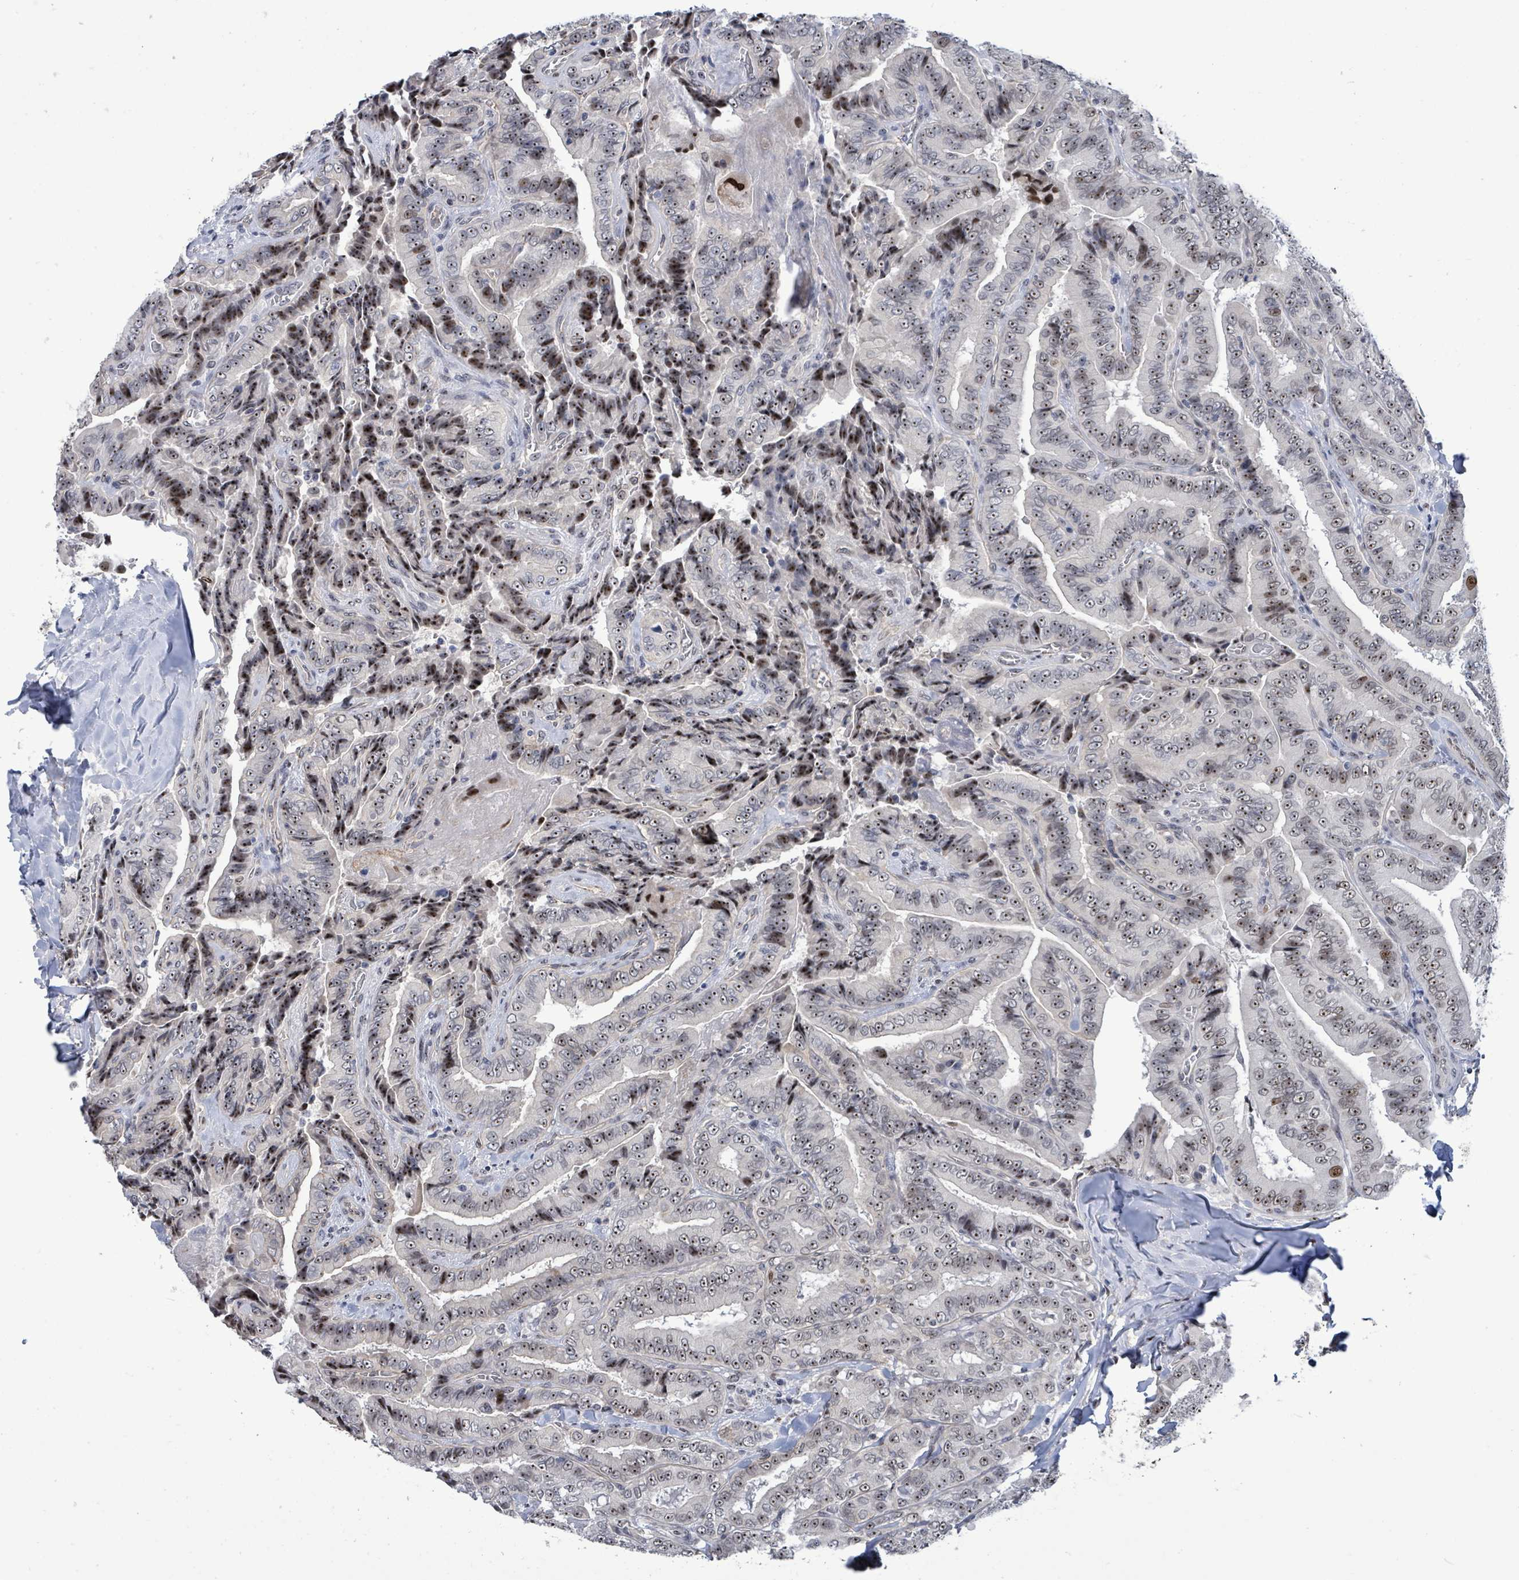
{"staining": {"intensity": "moderate", "quantity": ">75%", "location": "nuclear"}, "tissue": "thyroid cancer", "cell_type": "Tumor cells", "image_type": "cancer", "snomed": [{"axis": "morphology", "description": "Papillary adenocarcinoma, NOS"}, {"axis": "topography", "description": "Thyroid gland"}], "caption": "The histopathology image demonstrates immunohistochemical staining of thyroid cancer. There is moderate nuclear expression is seen in about >75% of tumor cells.", "gene": "RRN3", "patient": {"sex": "male", "age": 61}}